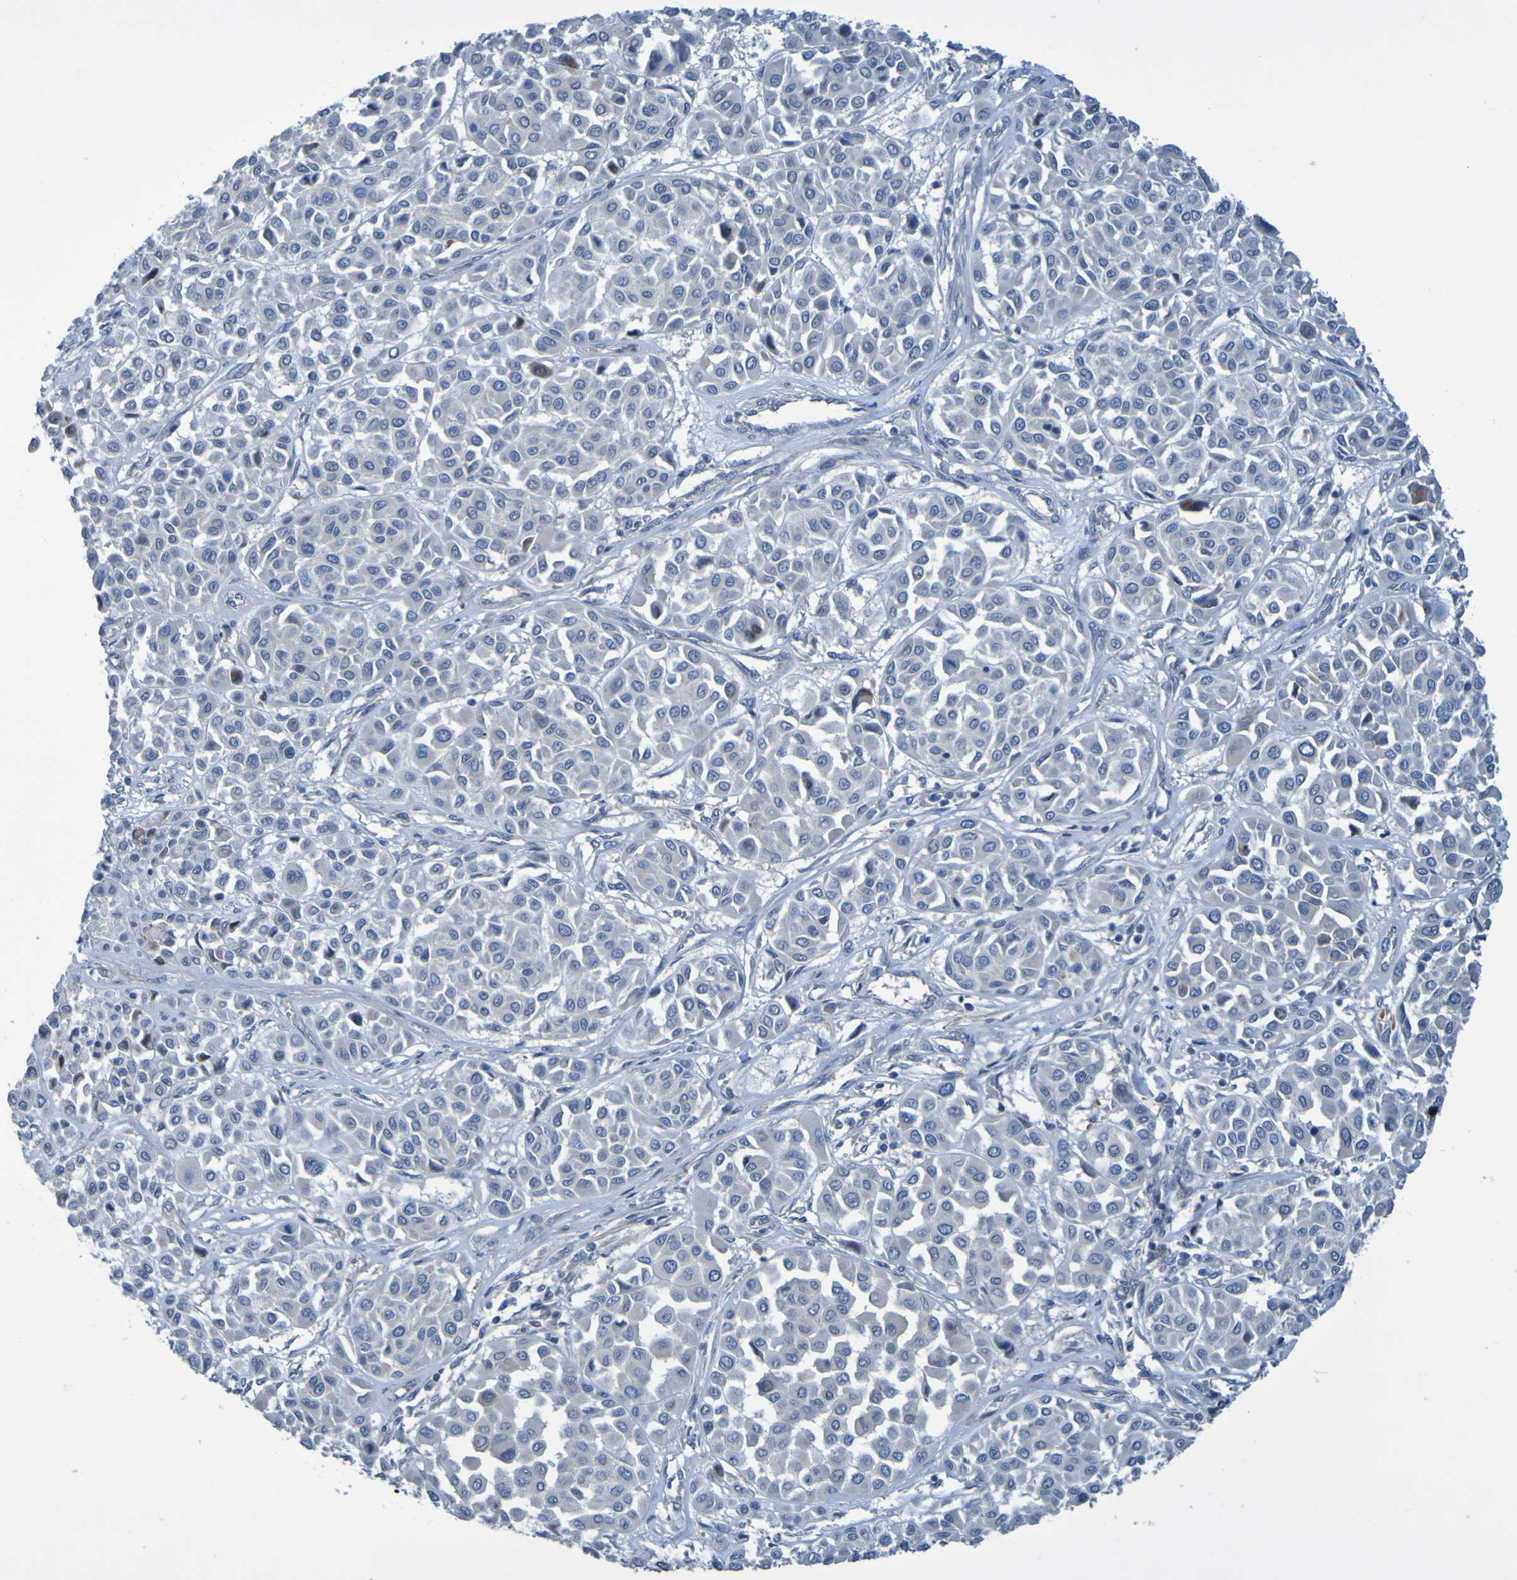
{"staining": {"intensity": "negative", "quantity": "none", "location": "none"}, "tissue": "melanoma", "cell_type": "Tumor cells", "image_type": "cancer", "snomed": [{"axis": "morphology", "description": "Malignant melanoma, Metastatic site"}, {"axis": "topography", "description": "Soft tissue"}], "caption": "Tumor cells are negative for brown protein staining in malignant melanoma (metastatic site).", "gene": "NPRL3", "patient": {"sex": "male", "age": 41}}